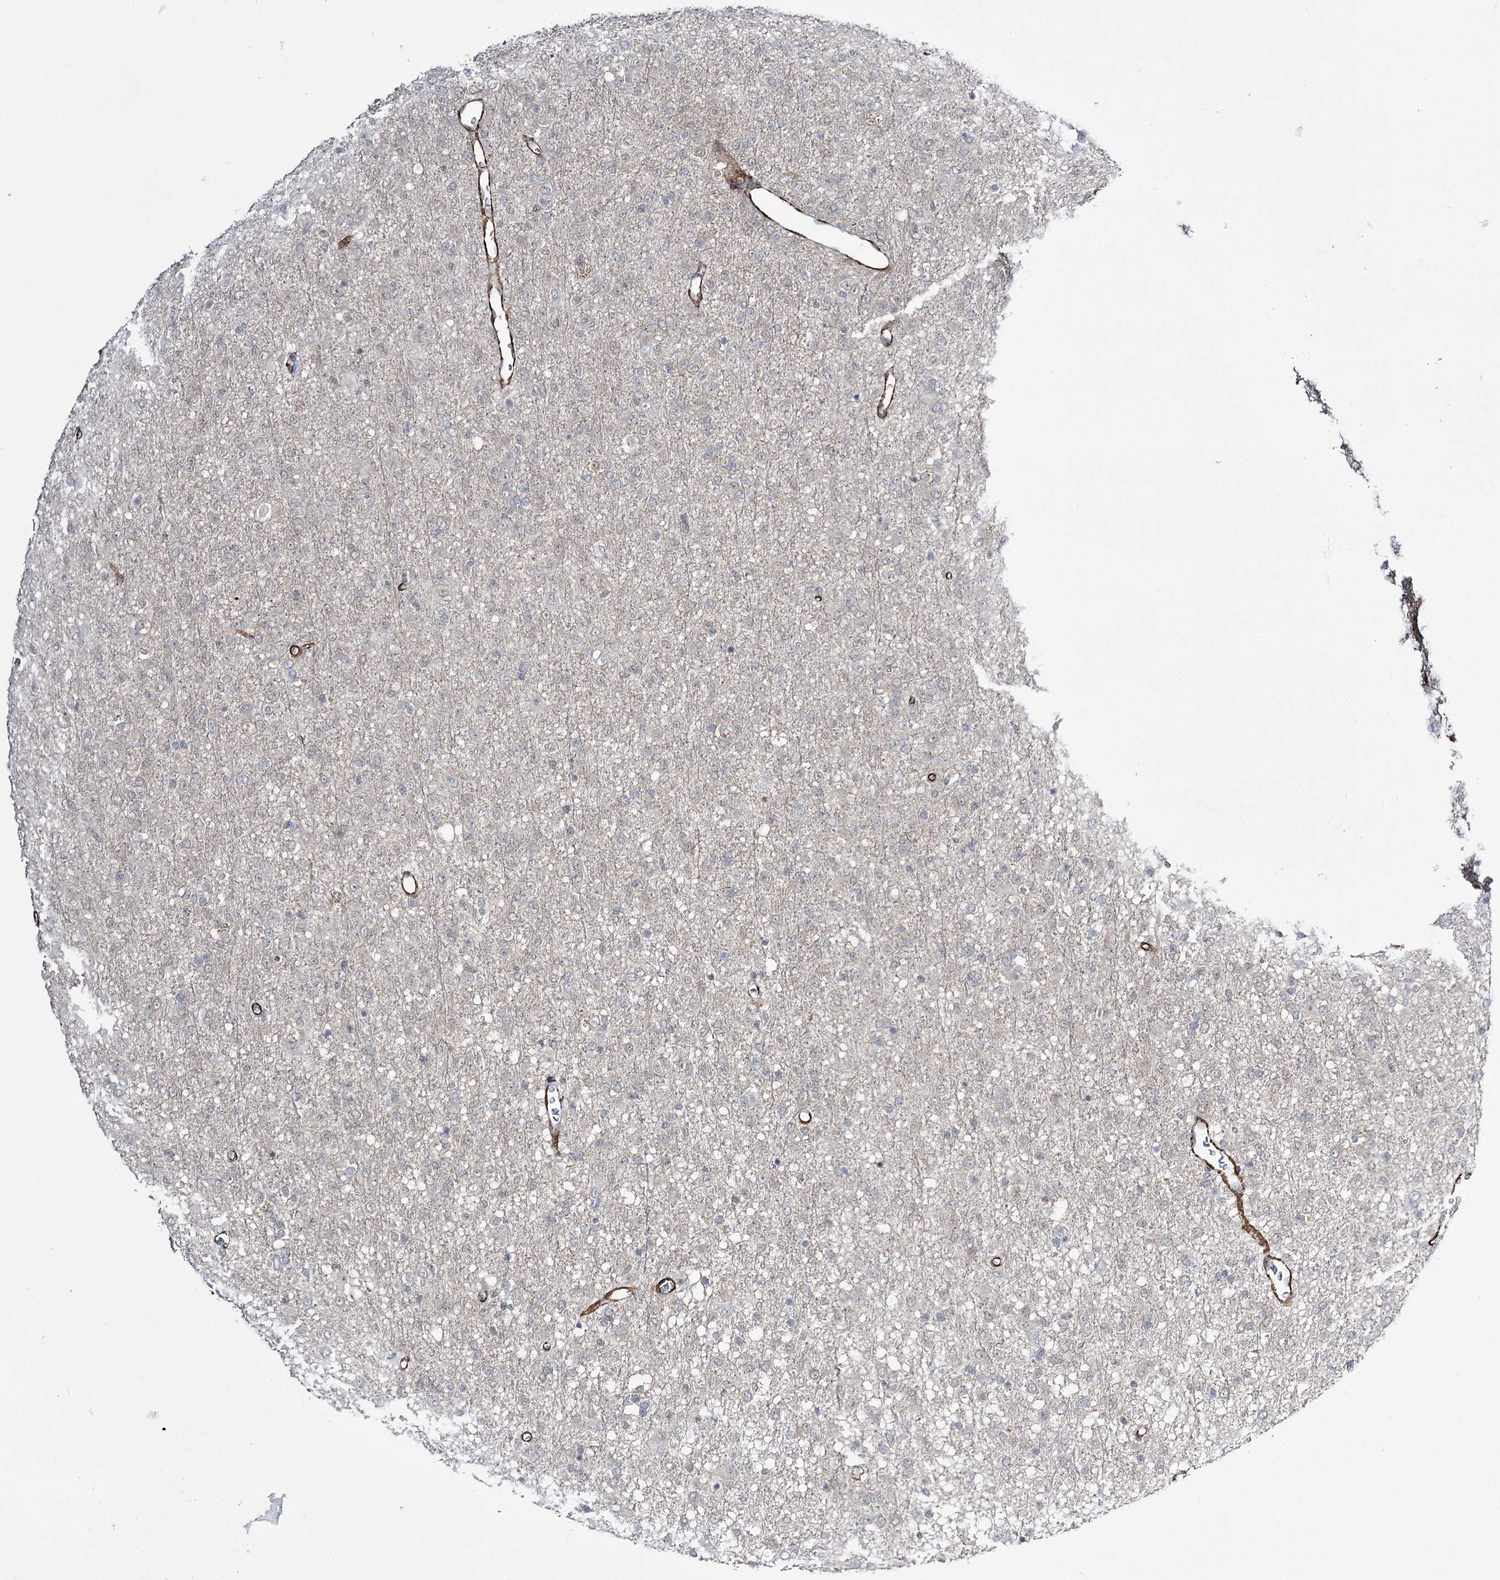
{"staining": {"intensity": "negative", "quantity": "none", "location": "none"}, "tissue": "glioma", "cell_type": "Tumor cells", "image_type": "cancer", "snomed": [{"axis": "morphology", "description": "Glioma, malignant, Low grade"}, {"axis": "topography", "description": "Brain"}], "caption": "Immunohistochemistry (IHC) of low-grade glioma (malignant) exhibits no staining in tumor cells.", "gene": "CWF19L1", "patient": {"sex": "male", "age": 65}}